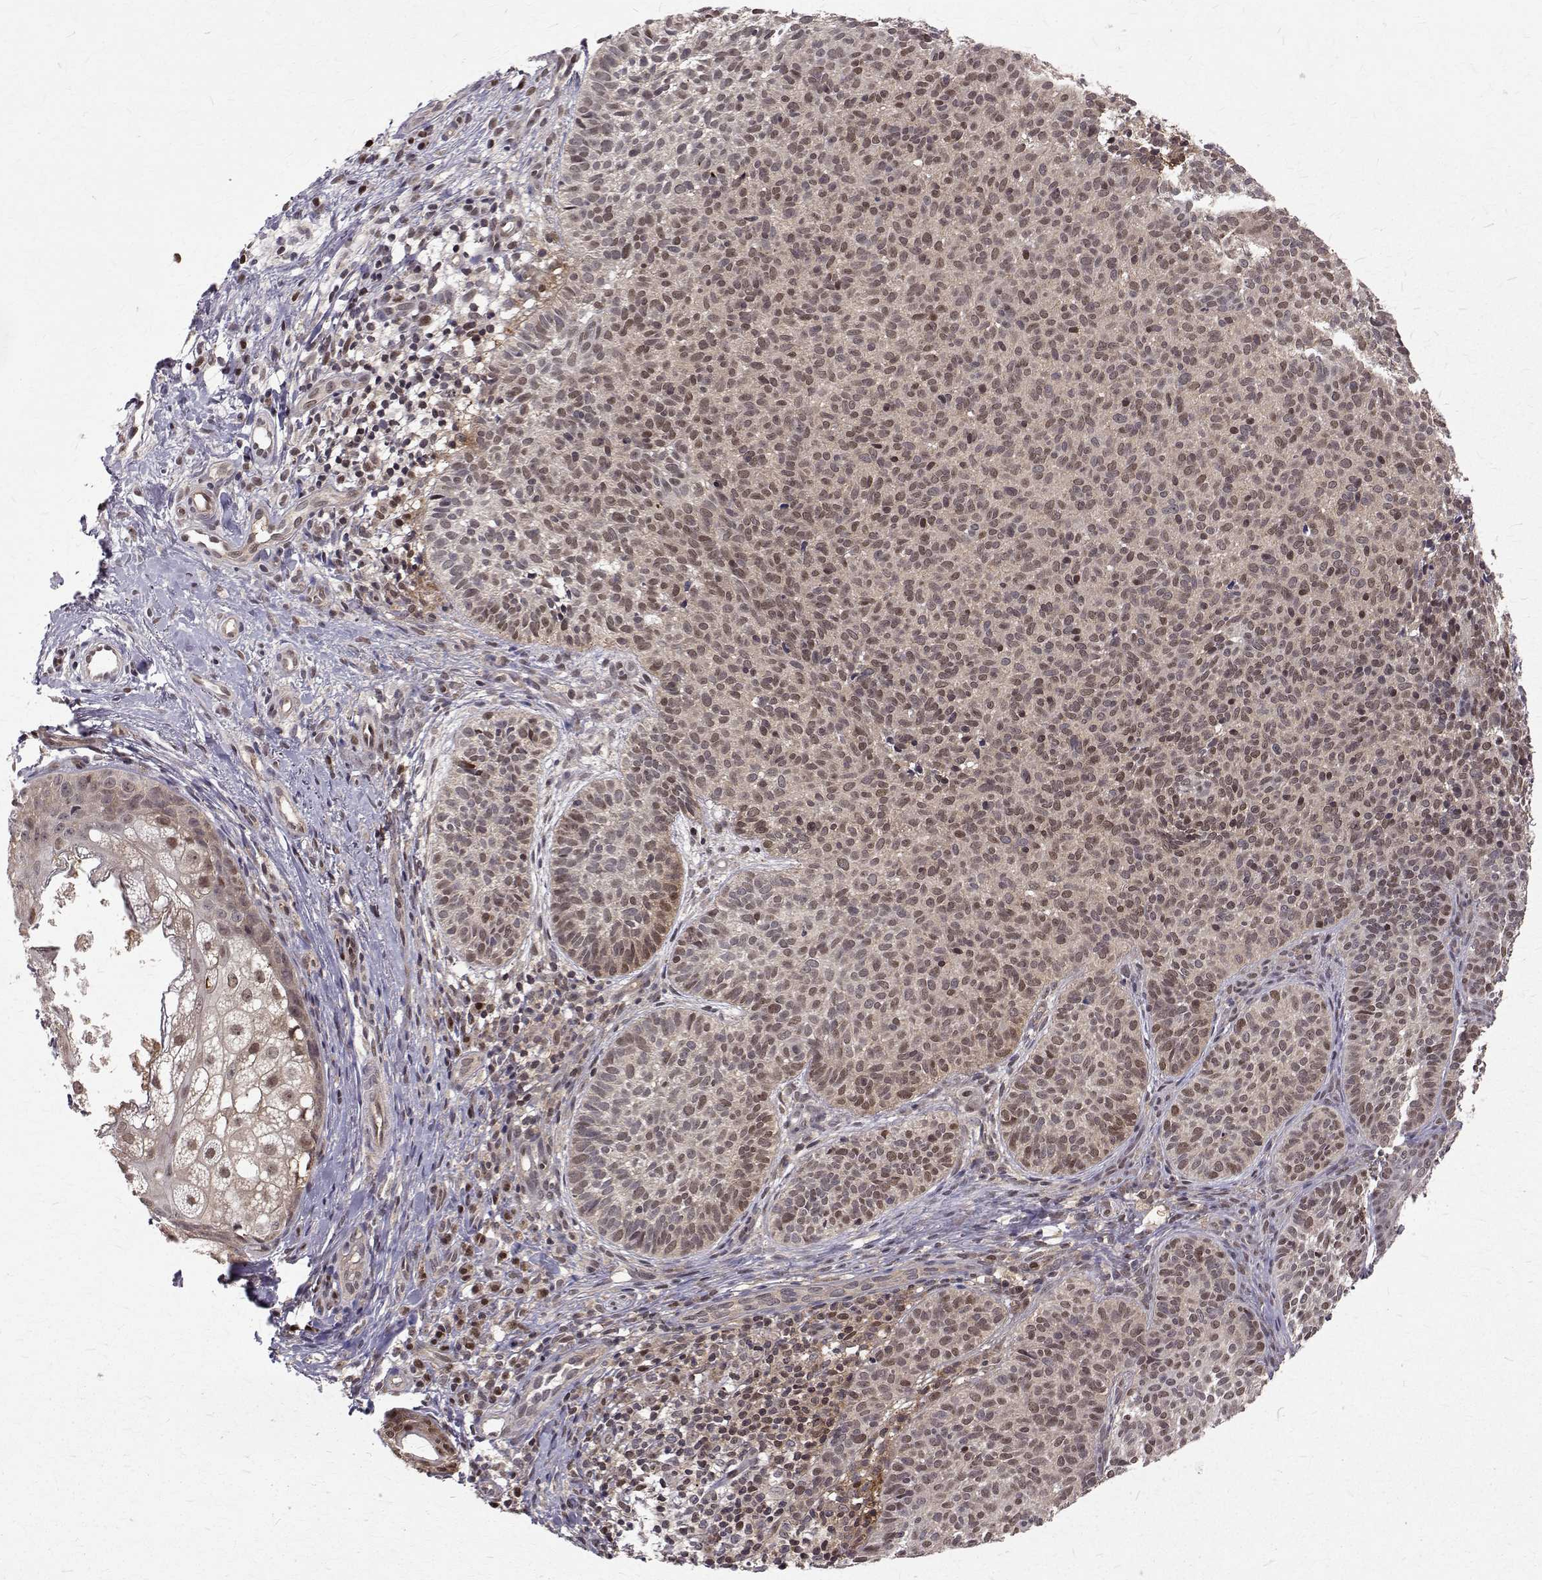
{"staining": {"intensity": "moderate", "quantity": ">75%", "location": "nuclear"}, "tissue": "skin cancer", "cell_type": "Tumor cells", "image_type": "cancer", "snomed": [{"axis": "morphology", "description": "Basal cell carcinoma"}, {"axis": "topography", "description": "Skin"}], "caption": "The photomicrograph exhibits immunohistochemical staining of basal cell carcinoma (skin). There is moderate nuclear positivity is appreciated in approximately >75% of tumor cells. (IHC, brightfield microscopy, high magnification).", "gene": "NIF3L1", "patient": {"sex": "male", "age": 57}}